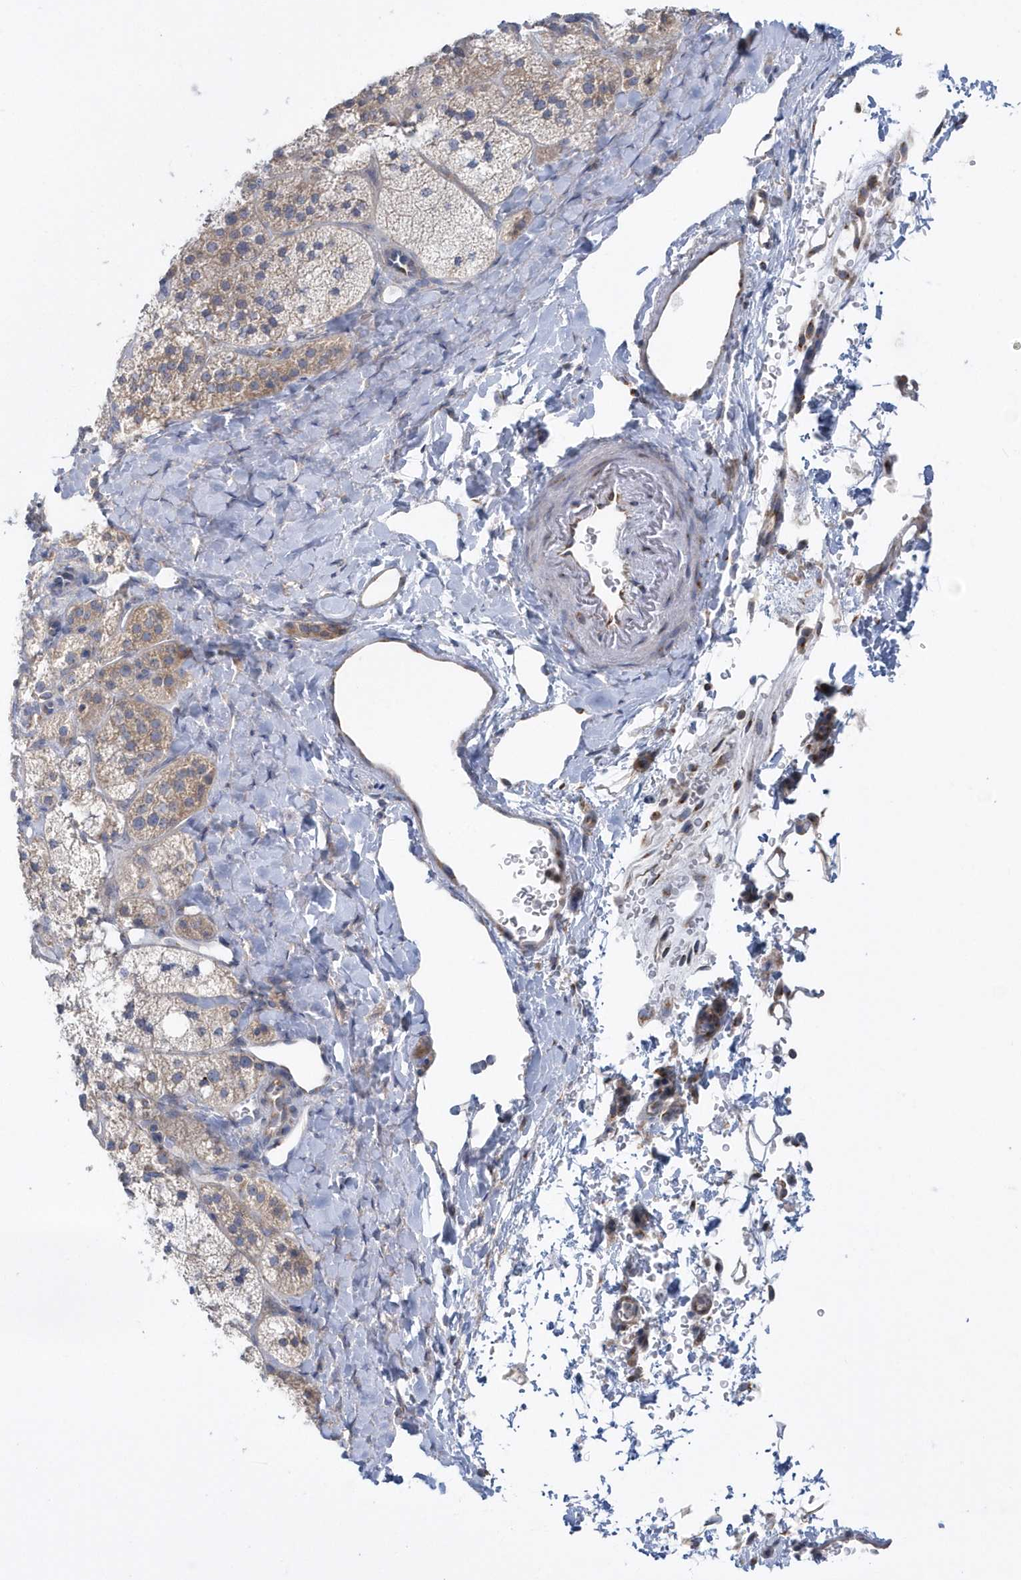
{"staining": {"intensity": "weak", "quantity": "25%-75%", "location": "cytoplasmic/membranous"}, "tissue": "adrenal gland", "cell_type": "Glandular cells", "image_type": "normal", "snomed": [{"axis": "morphology", "description": "Normal tissue, NOS"}, {"axis": "topography", "description": "Adrenal gland"}], "caption": "Immunohistochemical staining of normal adrenal gland reveals low levels of weak cytoplasmic/membranous staining in about 25%-75% of glandular cells. (Stains: DAB (3,3'-diaminobenzidine) in brown, nuclei in blue, Microscopy: brightfield microscopy at high magnification).", "gene": "EIF3C", "patient": {"sex": "male", "age": 61}}